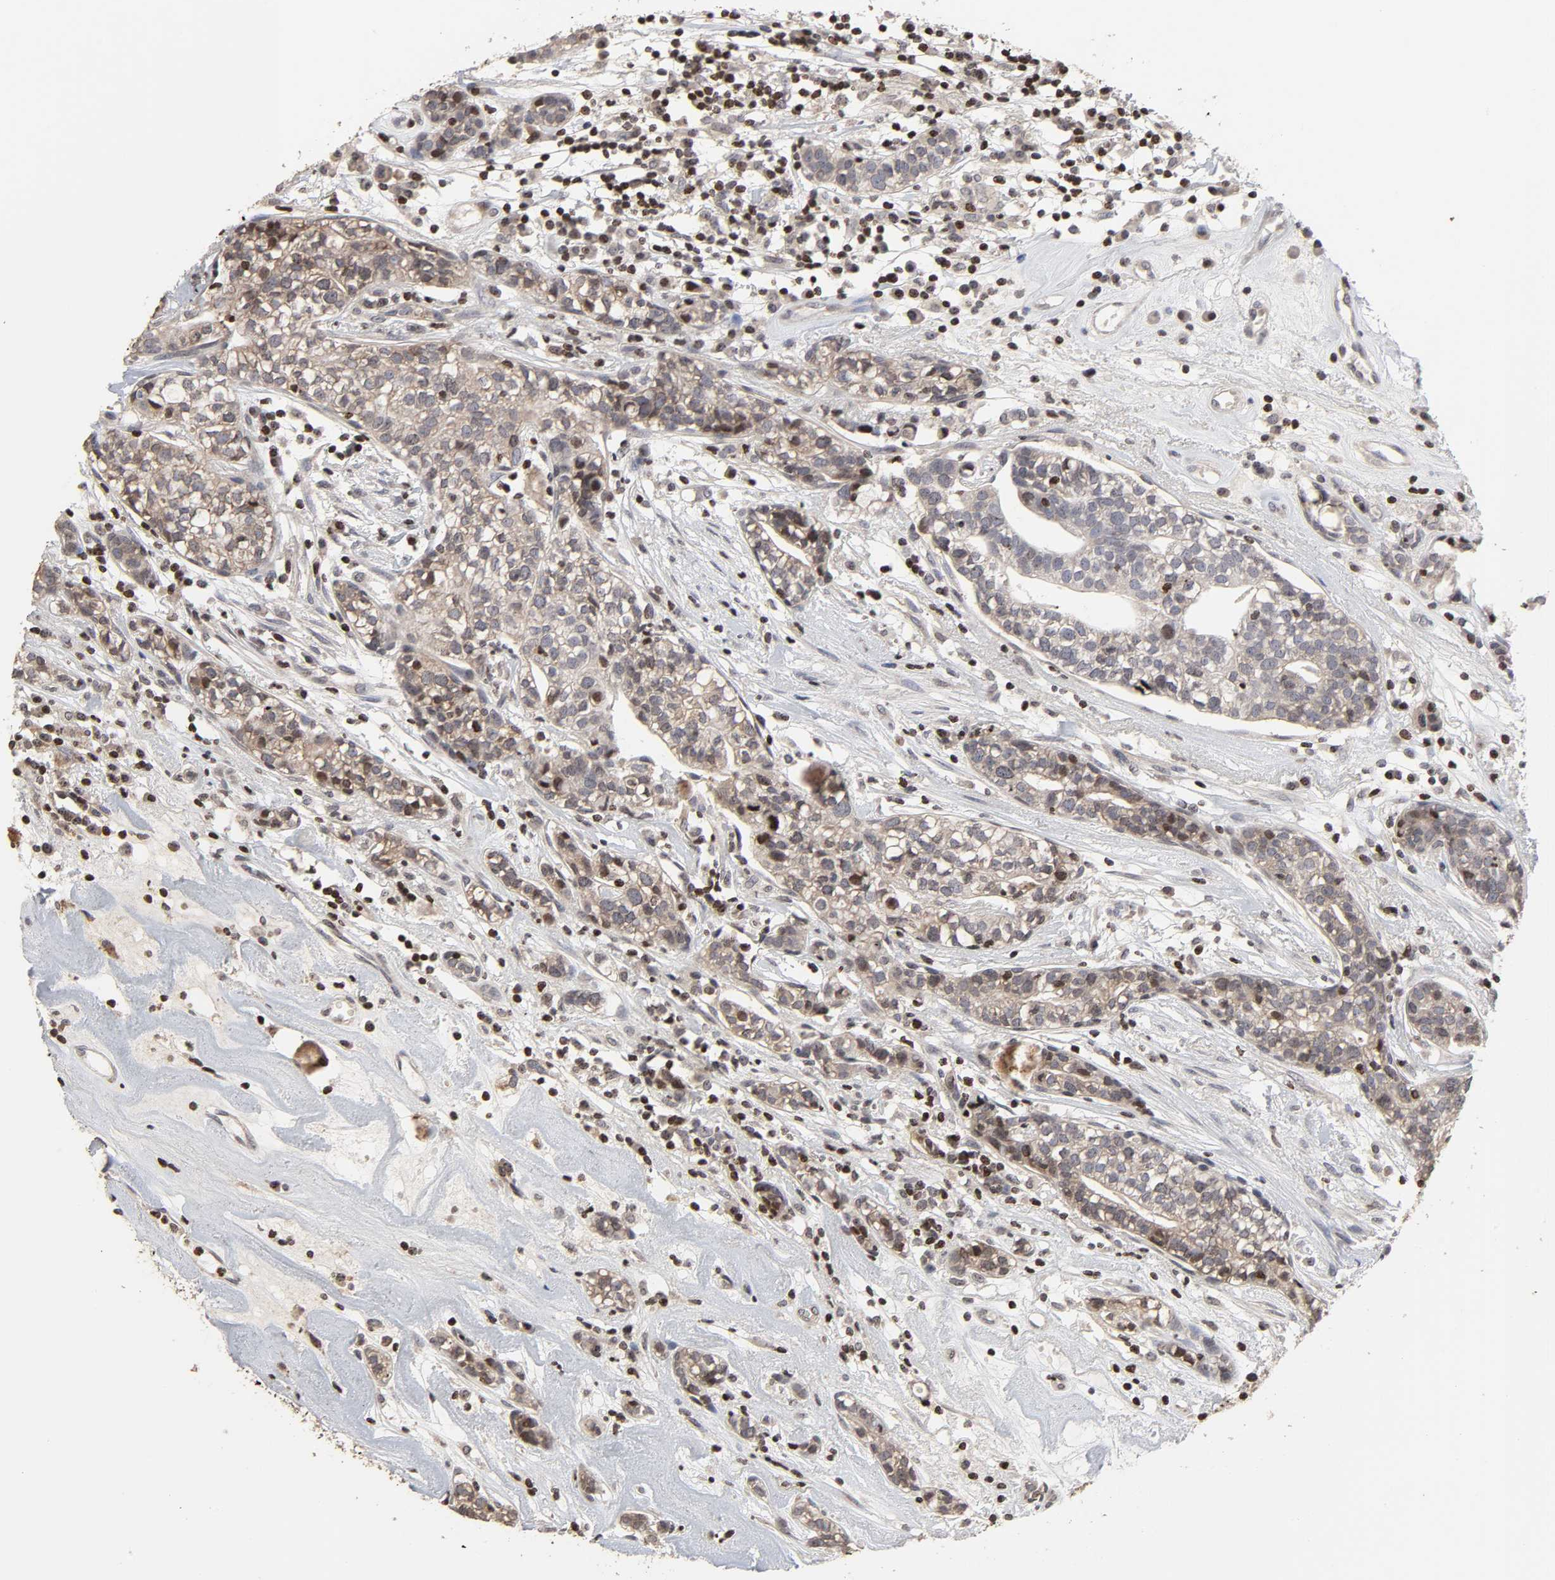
{"staining": {"intensity": "weak", "quantity": ">75%", "location": "cytoplasmic/membranous"}, "tissue": "head and neck cancer", "cell_type": "Tumor cells", "image_type": "cancer", "snomed": [{"axis": "morphology", "description": "Adenocarcinoma, NOS"}, {"axis": "topography", "description": "Salivary gland"}, {"axis": "topography", "description": "Head-Neck"}], "caption": "Tumor cells demonstrate low levels of weak cytoplasmic/membranous expression in approximately >75% of cells in head and neck adenocarcinoma.", "gene": "ZNF473", "patient": {"sex": "female", "age": 65}}